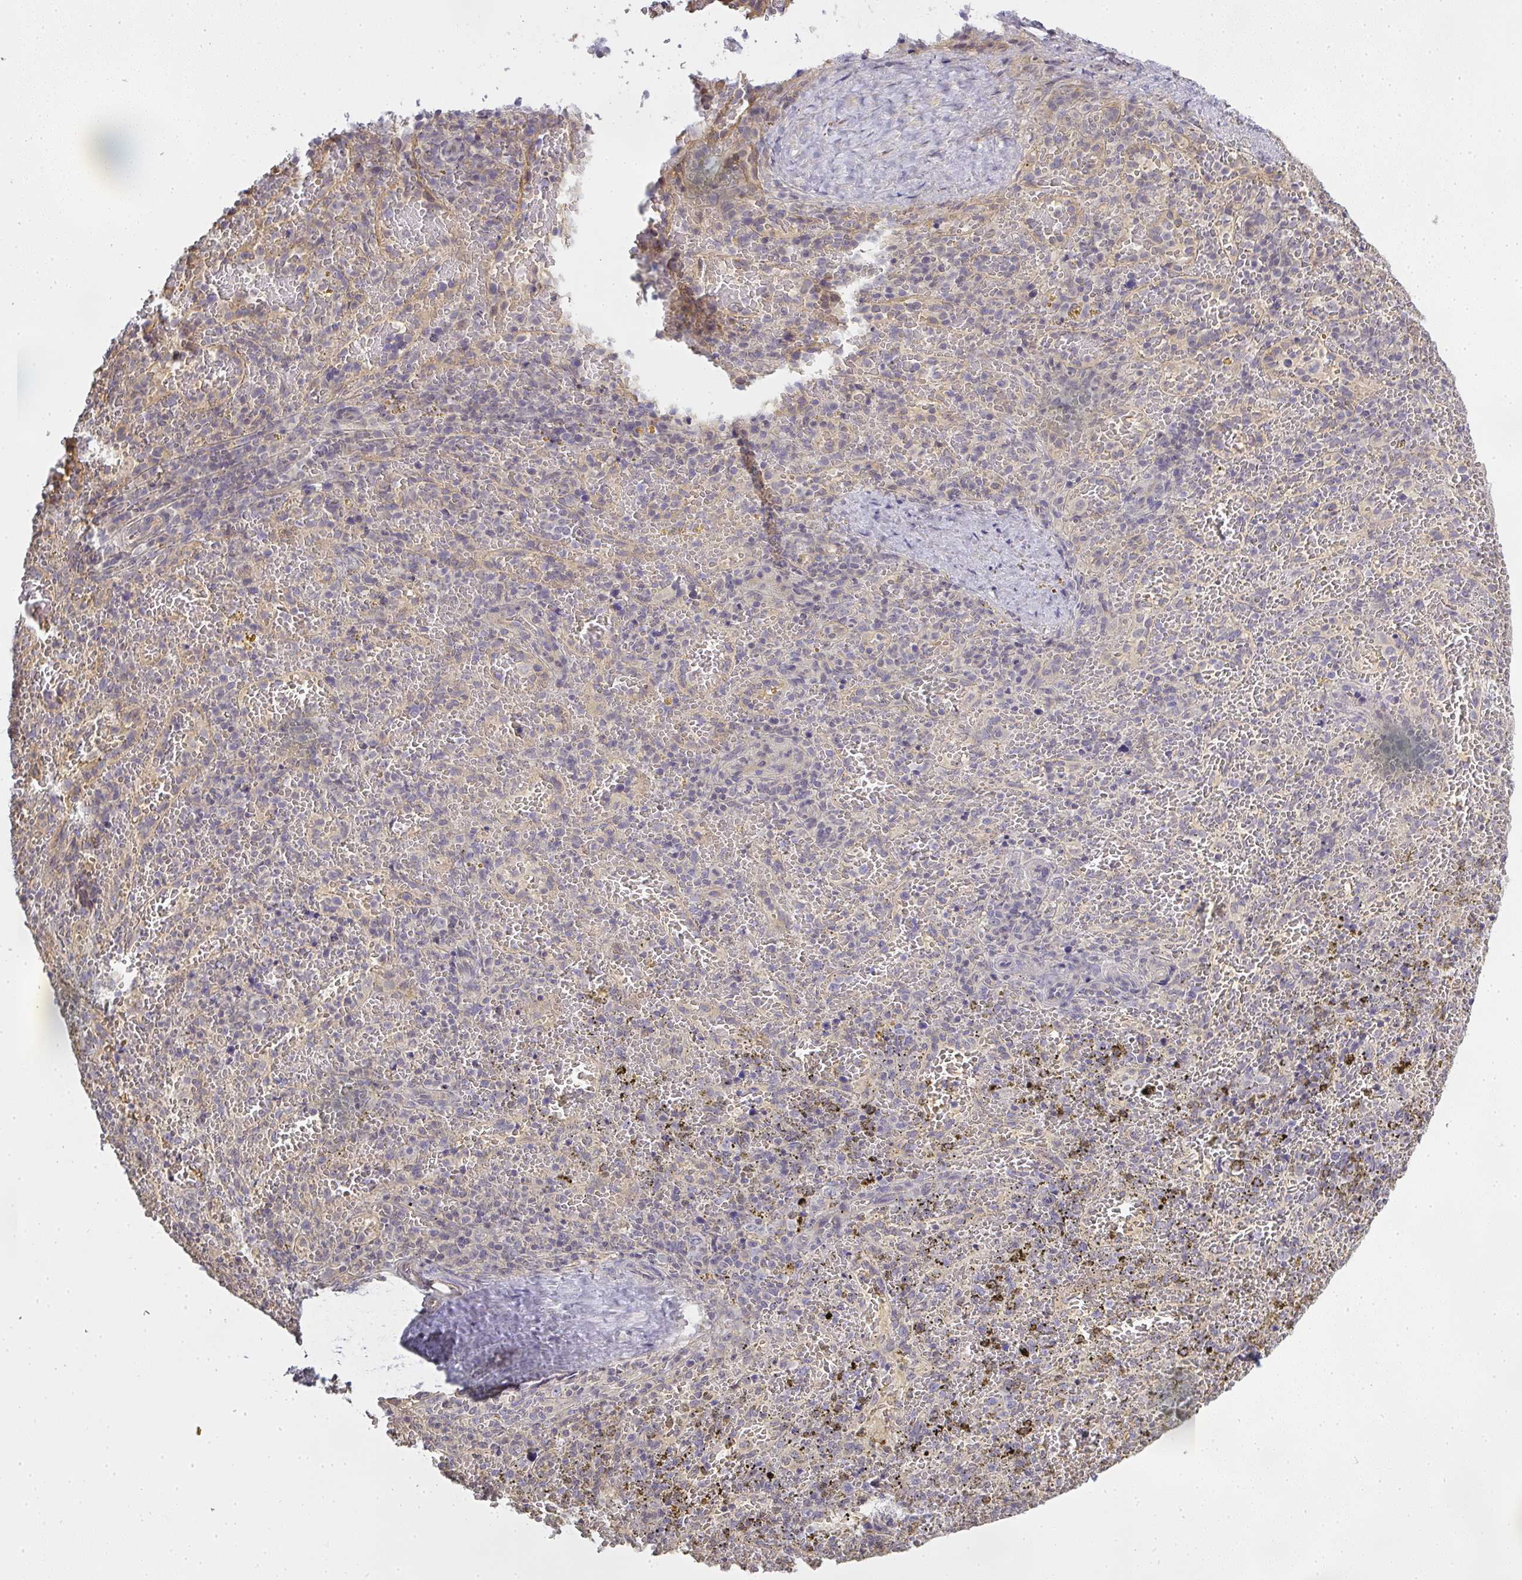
{"staining": {"intensity": "negative", "quantity": "none", "location": "none"}, "tissue": "spleen", "cell_type": "Cells in red pulp", "image_type": "normal", "snomed": [{"axis": "morphology", "description": "Normal tissue, NOS"}, {"axis": "topography", "description": "Spleen"}], "caption": "Micrograph shows no significant protein expression in cells in red pulp of benign spleen. (Stains: DAB (3,3'-diaminobenzidine) immunohistochemistry with hematoxylin counter stain, Microscopy: brightfield microscopy at high magnification).", "gene": "GSDMB", "patient": {"sex": "female", "age": 50}}